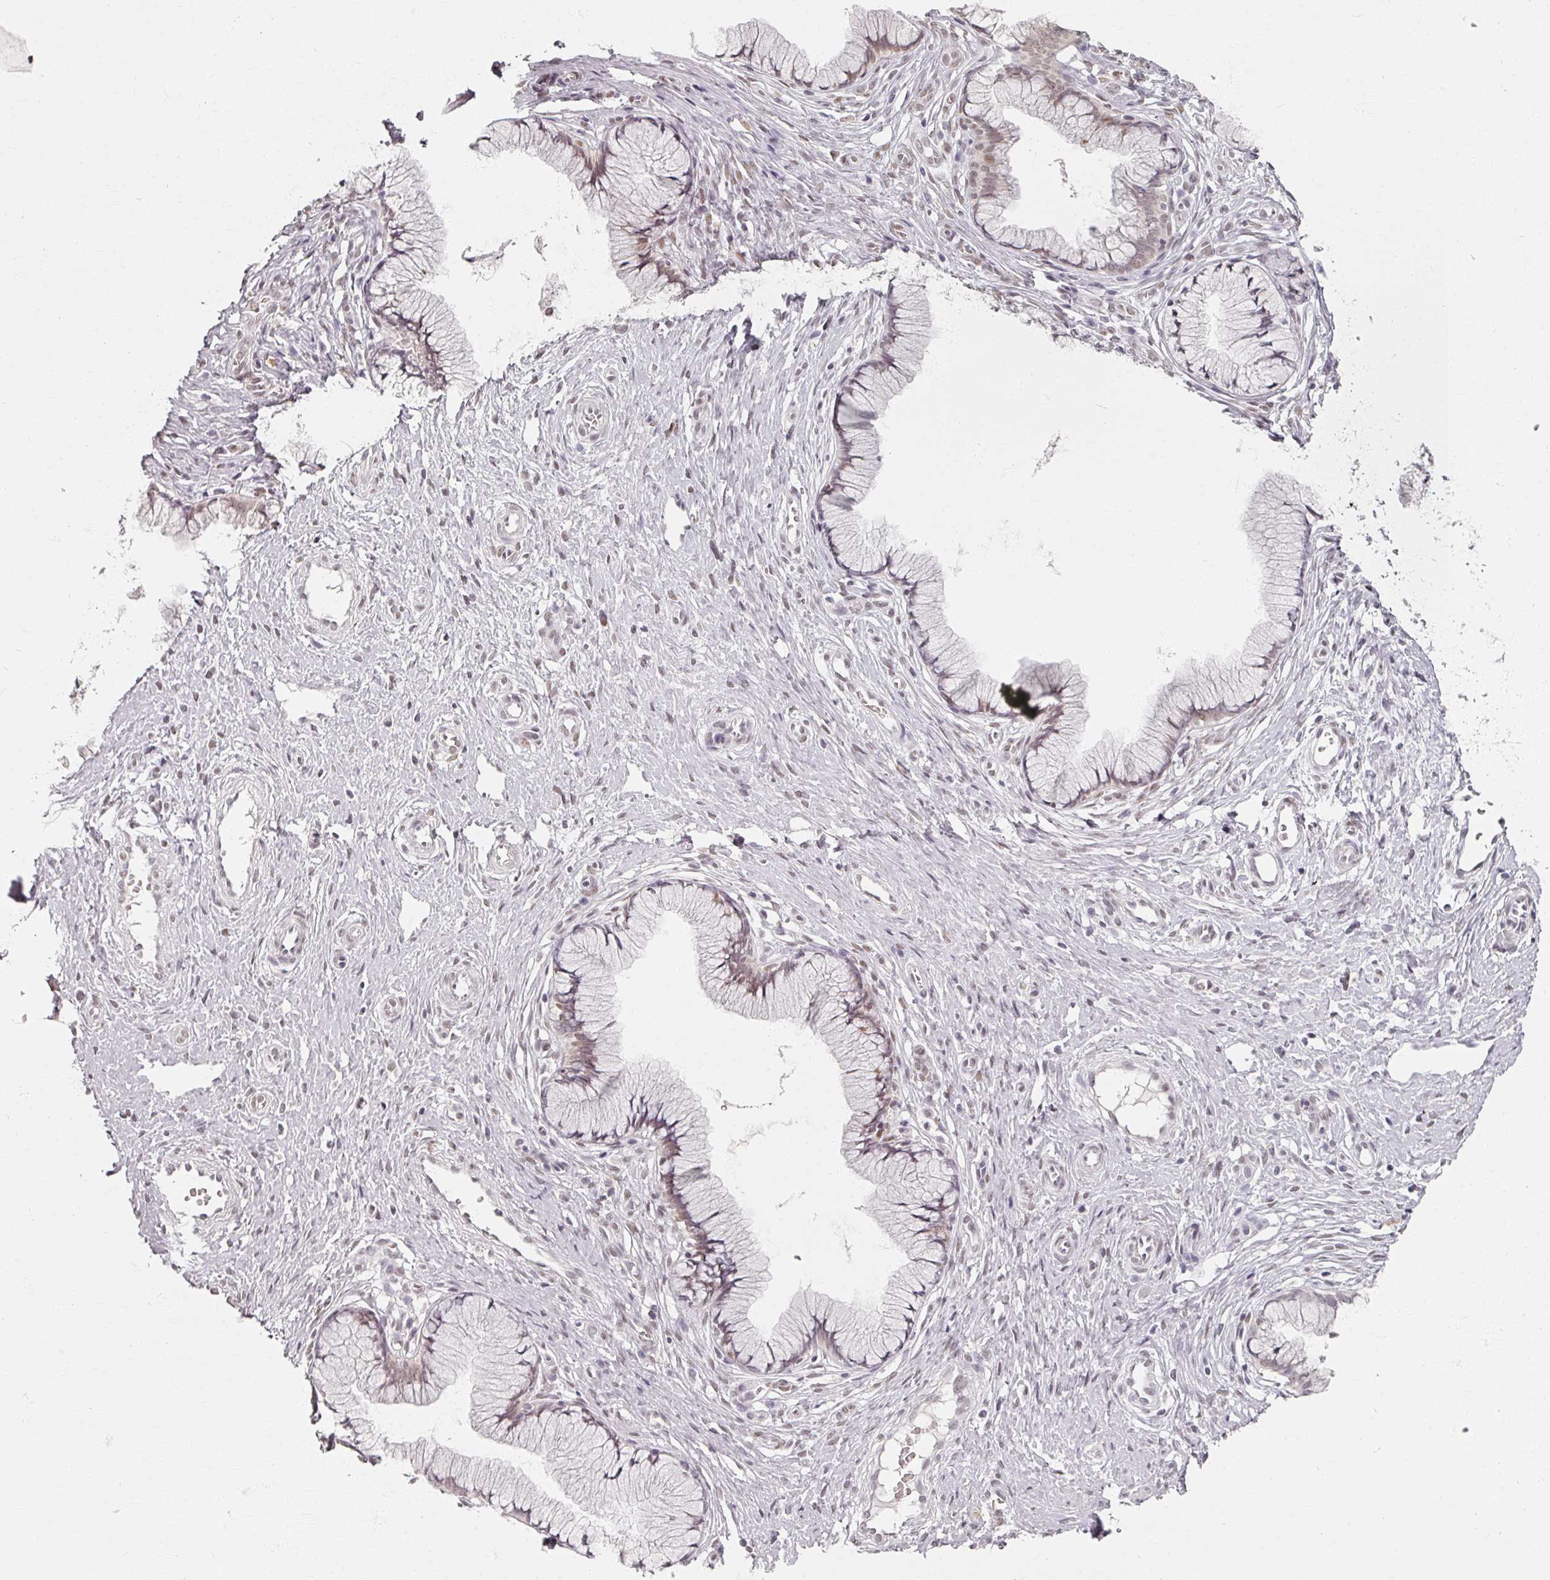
{"staining": {"intensity": "moderate", "quantity": "25%-75%", "location": "nuclear"}, "tissue": "cervix", "cell_type": "Glandular cells", "image_type": "normal", "snomed": [{"axis": "morphology", "description": "Normal tissue, NOS"}, {"axis": "topography", "description": "Cervix"}], "caption": "The micrograph demonstrates immunohistochemical staining of normal cervix. There is moderate nuclear expression is identified in approximately 25%-75% of glandular cells. Using DAB (brown) and hematoxylin (blue) stains, captured at high magnification using brightfield microscopy.", "gene": "RIPOR3", "patient": {"sex": "female", "age": 36}}